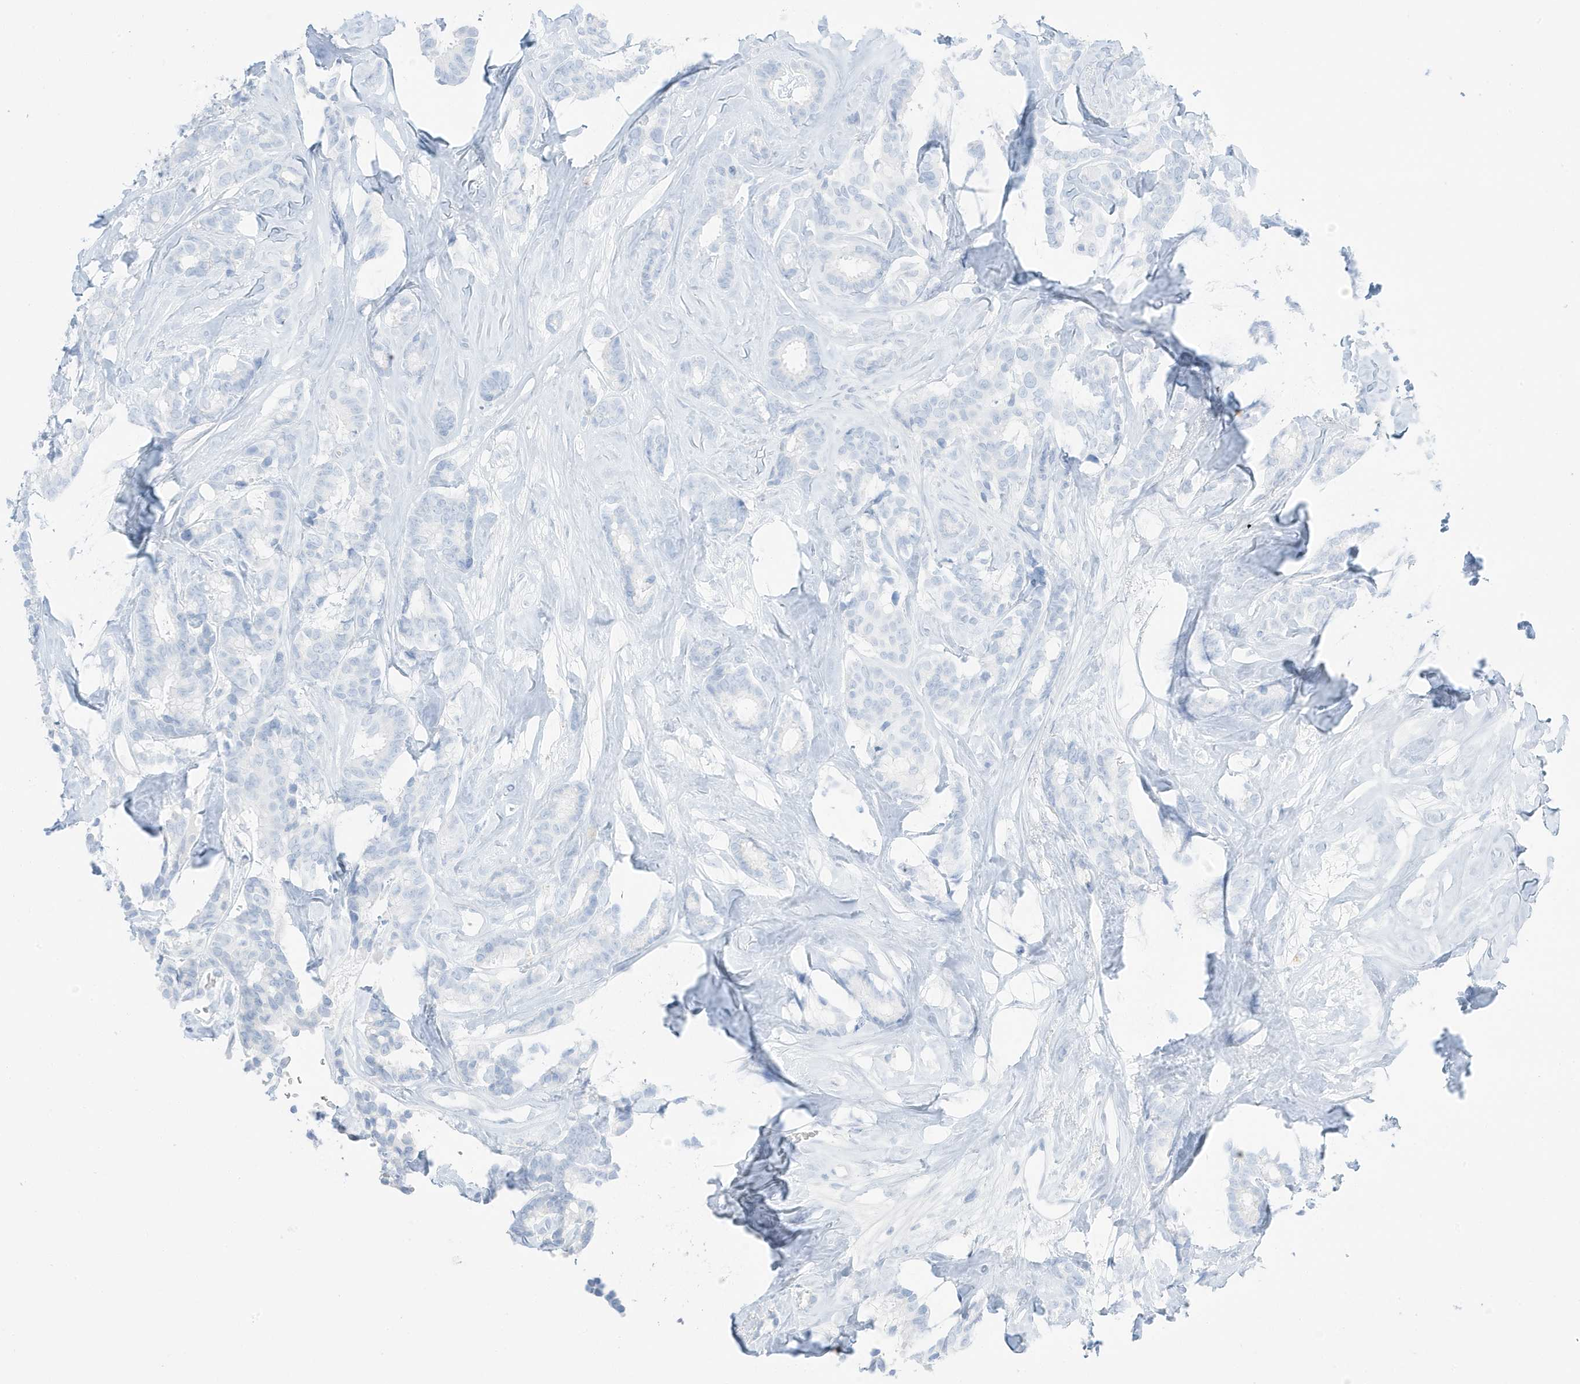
{"staining": {"intensity": "negative", "quantity": "none", "location": "none"}, "tissue": "breast cancer", "cell_type": "Tumor cells", "image_type": "cancer", "snomed": [{"axis": "morphology", "description": "Duct carcinoma"}, {"axis": "topography", "description": "Breast"}], "caption": "Tumor cells are negative for brown protein staining in infiltrating ductal carcinoma (breast). (DAB immunohistochemistry (IHC), high magnification).", "gene": "SLC22A13", "patient": {"sex": "female", "age": 40}}